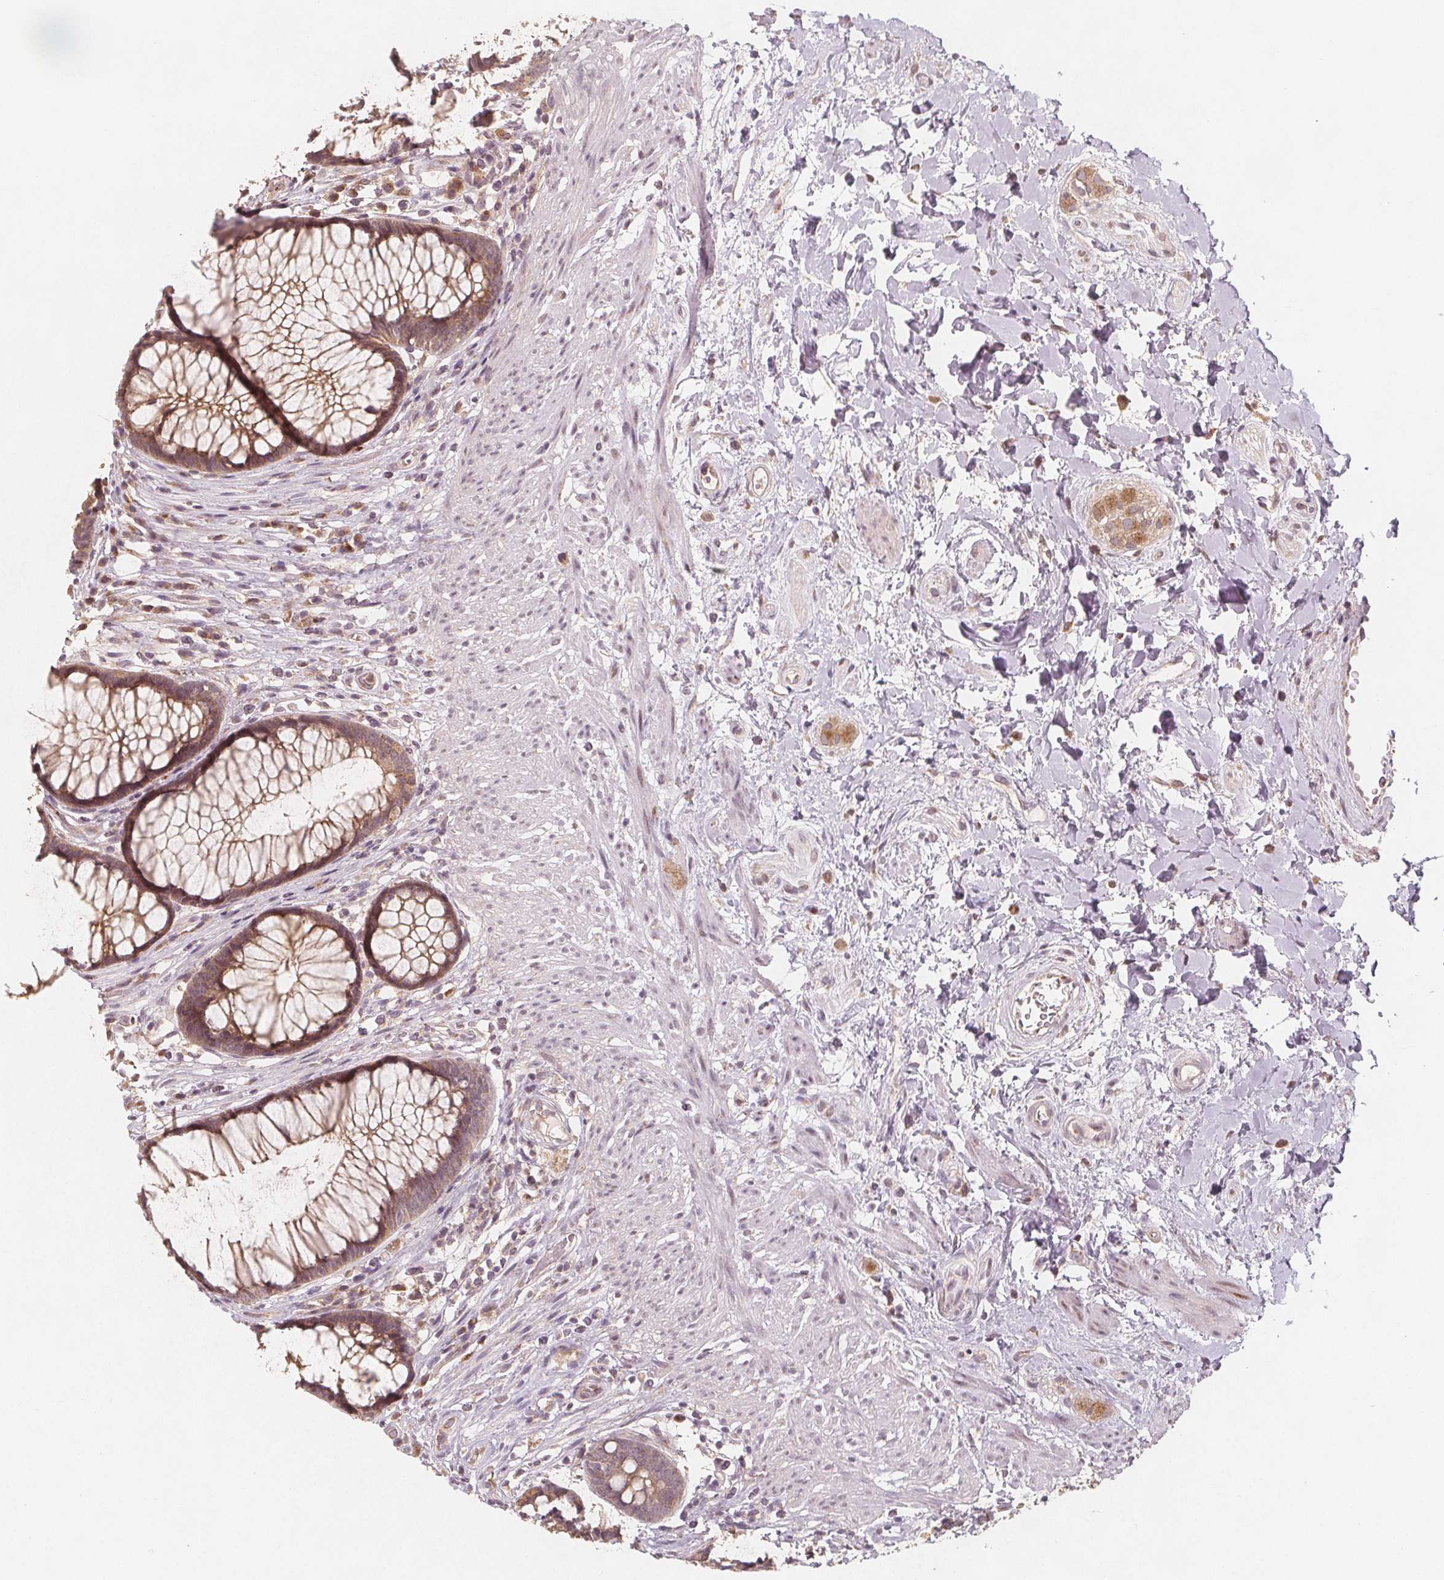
{"staining": {"intensity": "moderate", "quantity": ">75%", "location": "cytoplasmic/membranous"}, "tissue": "rectum", "cell_type": "Glandular cells", "image_type": "normal", "snomed": [{"axis": "morphology", "description": "Normal tissue, NOS"}, {"axis": "topography", "description": "Smooth muscle"}, {"axis": "topography", "description": "Rectum"}], "caption": "Brown immunohistochemical staining in benign rectum displays moderate cytoplasmic/membranous expression in approximately >75% of glandular cells.", "gene": "NCSTN", "patient": {"sex": "male", "age": 53}}